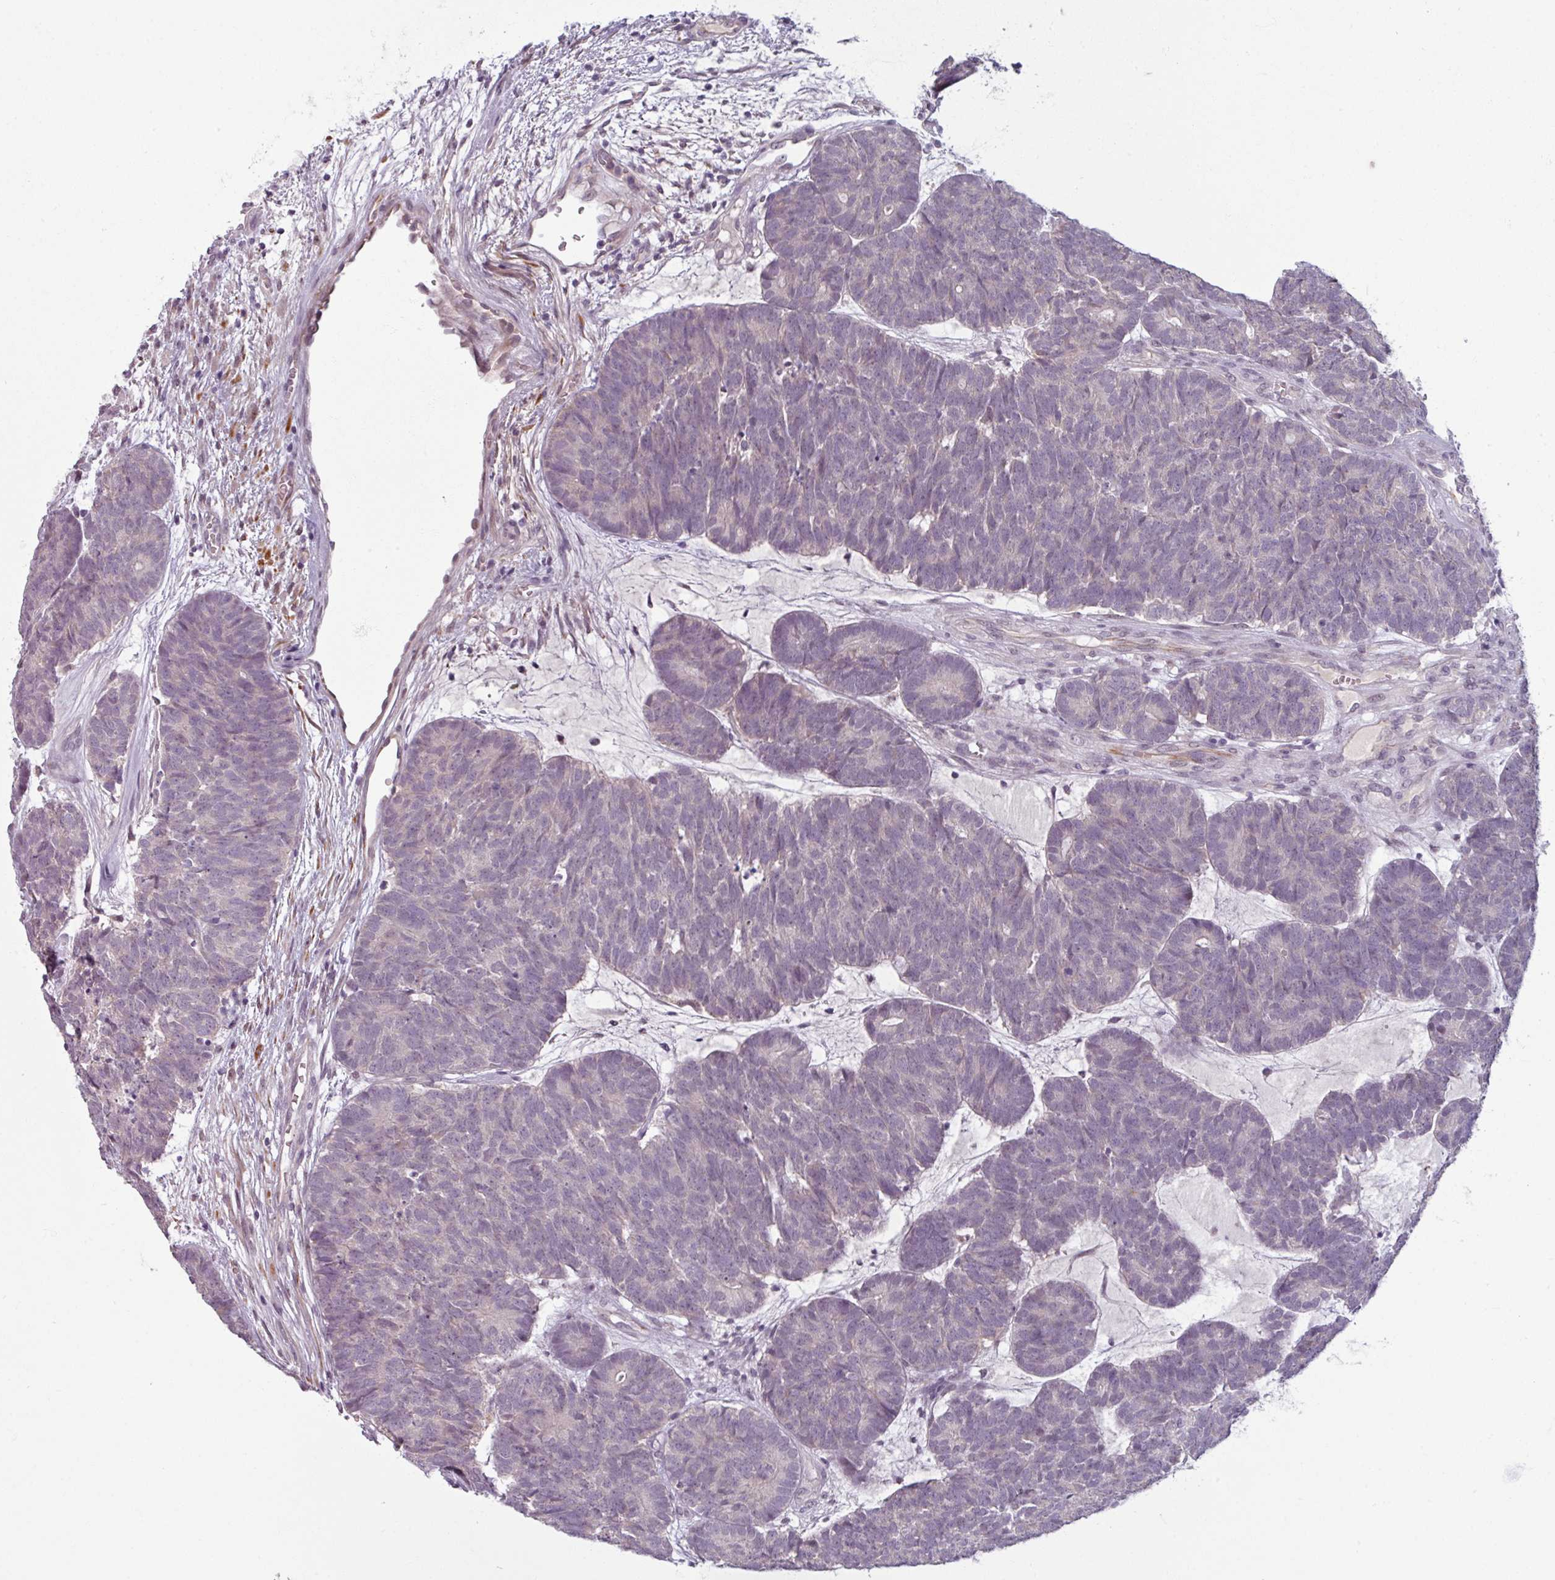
{"staining": {"intensity": "negative", "quantity": "none", "location": "none"}, "tissue": "head and neck cancer", "cell_type": "Tumor cells", "image_type": "cancer", "snomed": [{"axis": "morphology", "description": "Adenocarcinoma, NOS"}, {"axis": "topography", "description": "Head-Neck"}], "caption": "Image shows no protein positivity in tumor cells of head and neck cancer (adenocarcinoma) tissue. Brightfield microscopy of immunohistochemistry (IHC) stained with DAB (3,3'-diaminobenzidine) (brown) and hematoxylin (blue), captured at high magnification.", "gene": "UVSSA", "patient": {"sex": "female", "age": 81}}